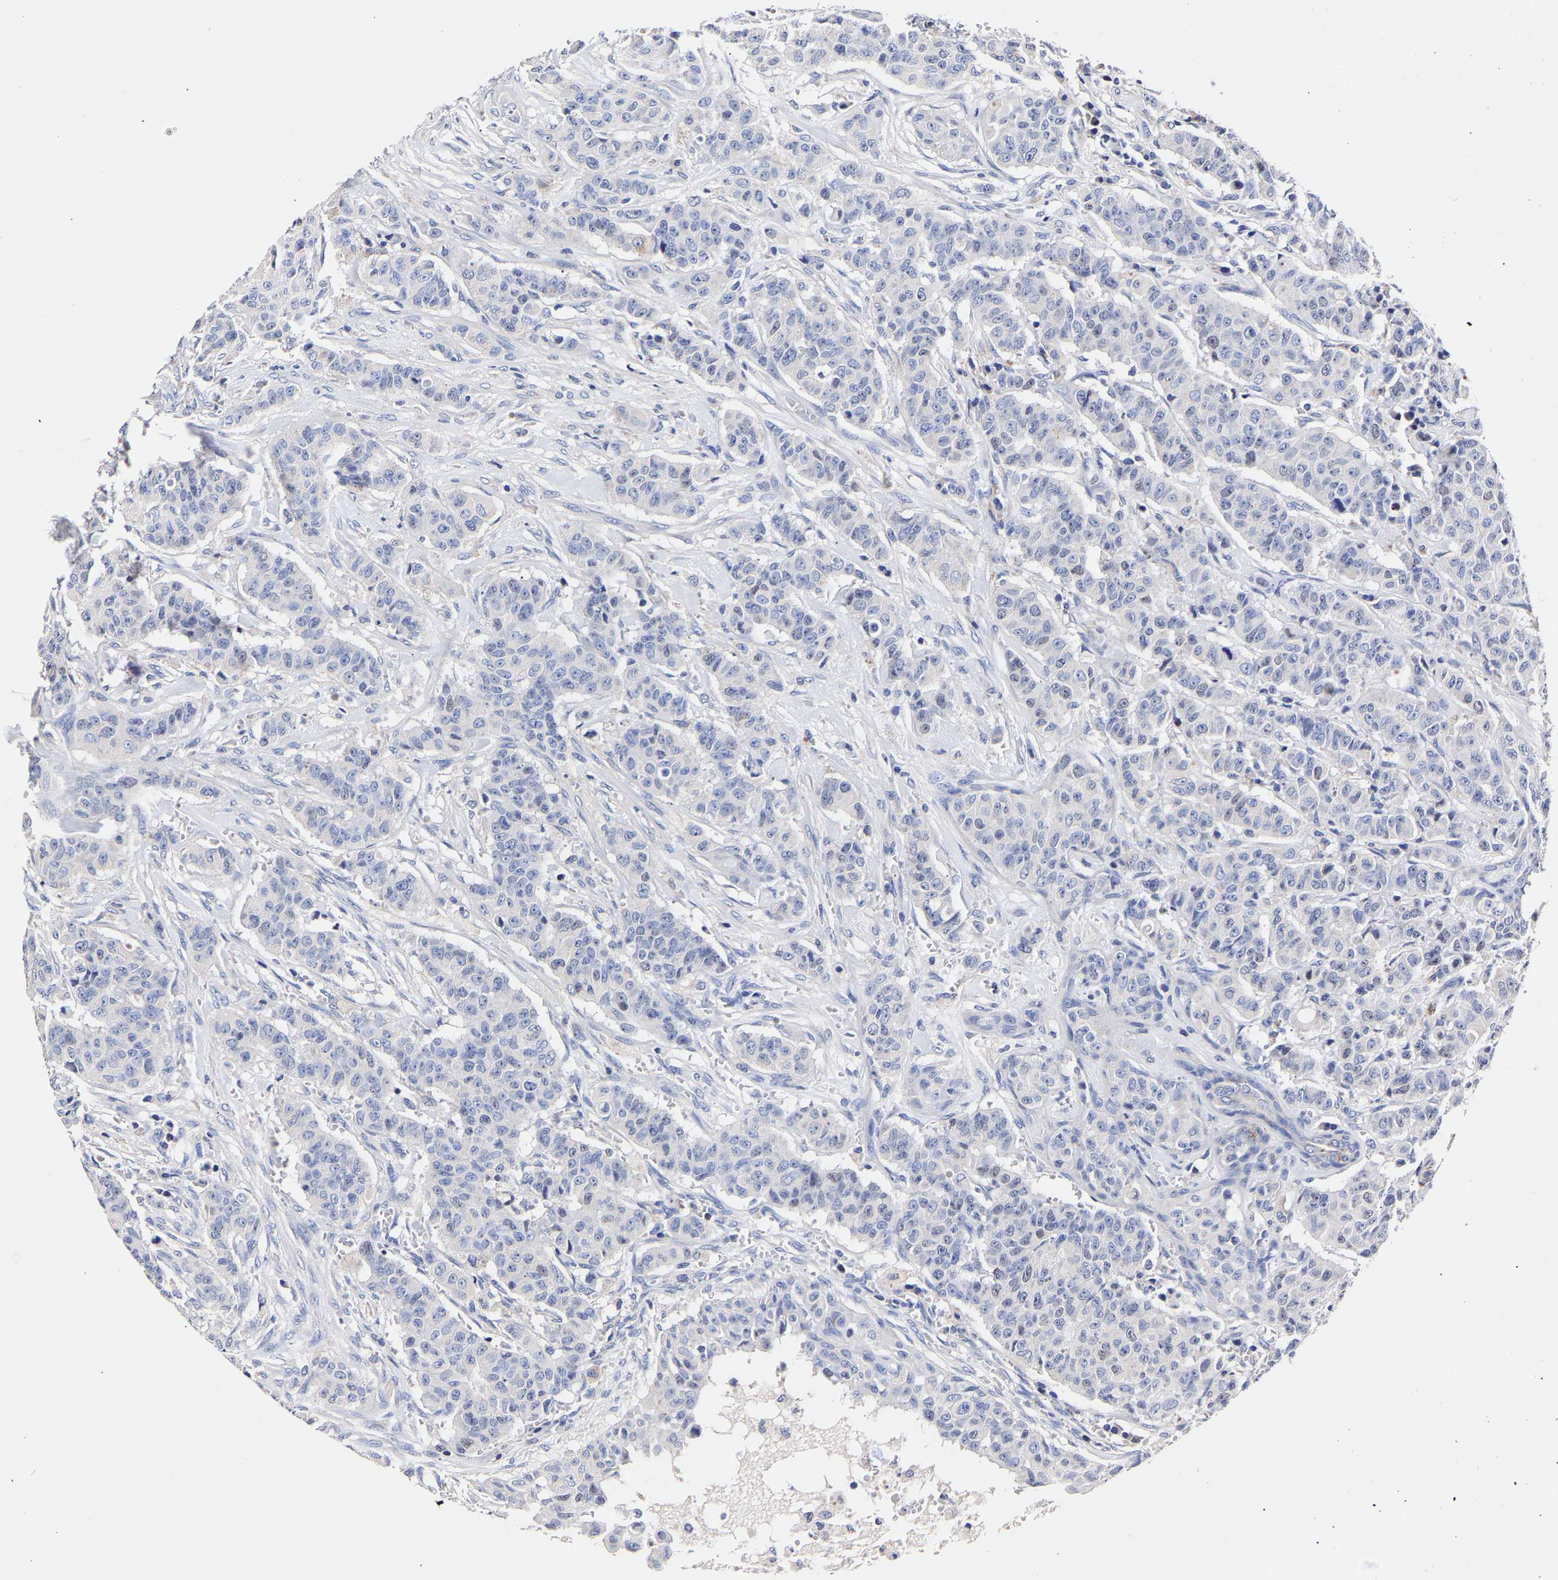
{"staining": {"intensity": "negative", "quantity": "none", "location": "none"}, "tissue": "breast cancer", "cell_type": "Tumor cells", "image_type": "cancer", "snomed": [{"axis": "morphology", "description": "Normal tissue, NOS"}, {"axis": "morphology", "description": "Duct carcinoma"}, {"axis": "topography", "description": "Breast"}], "caption": "Tumor cells are negative for brown protein staining in breast cancer.", "gene": "SEM1", "patient": {"sex": "female", "age": 40}}